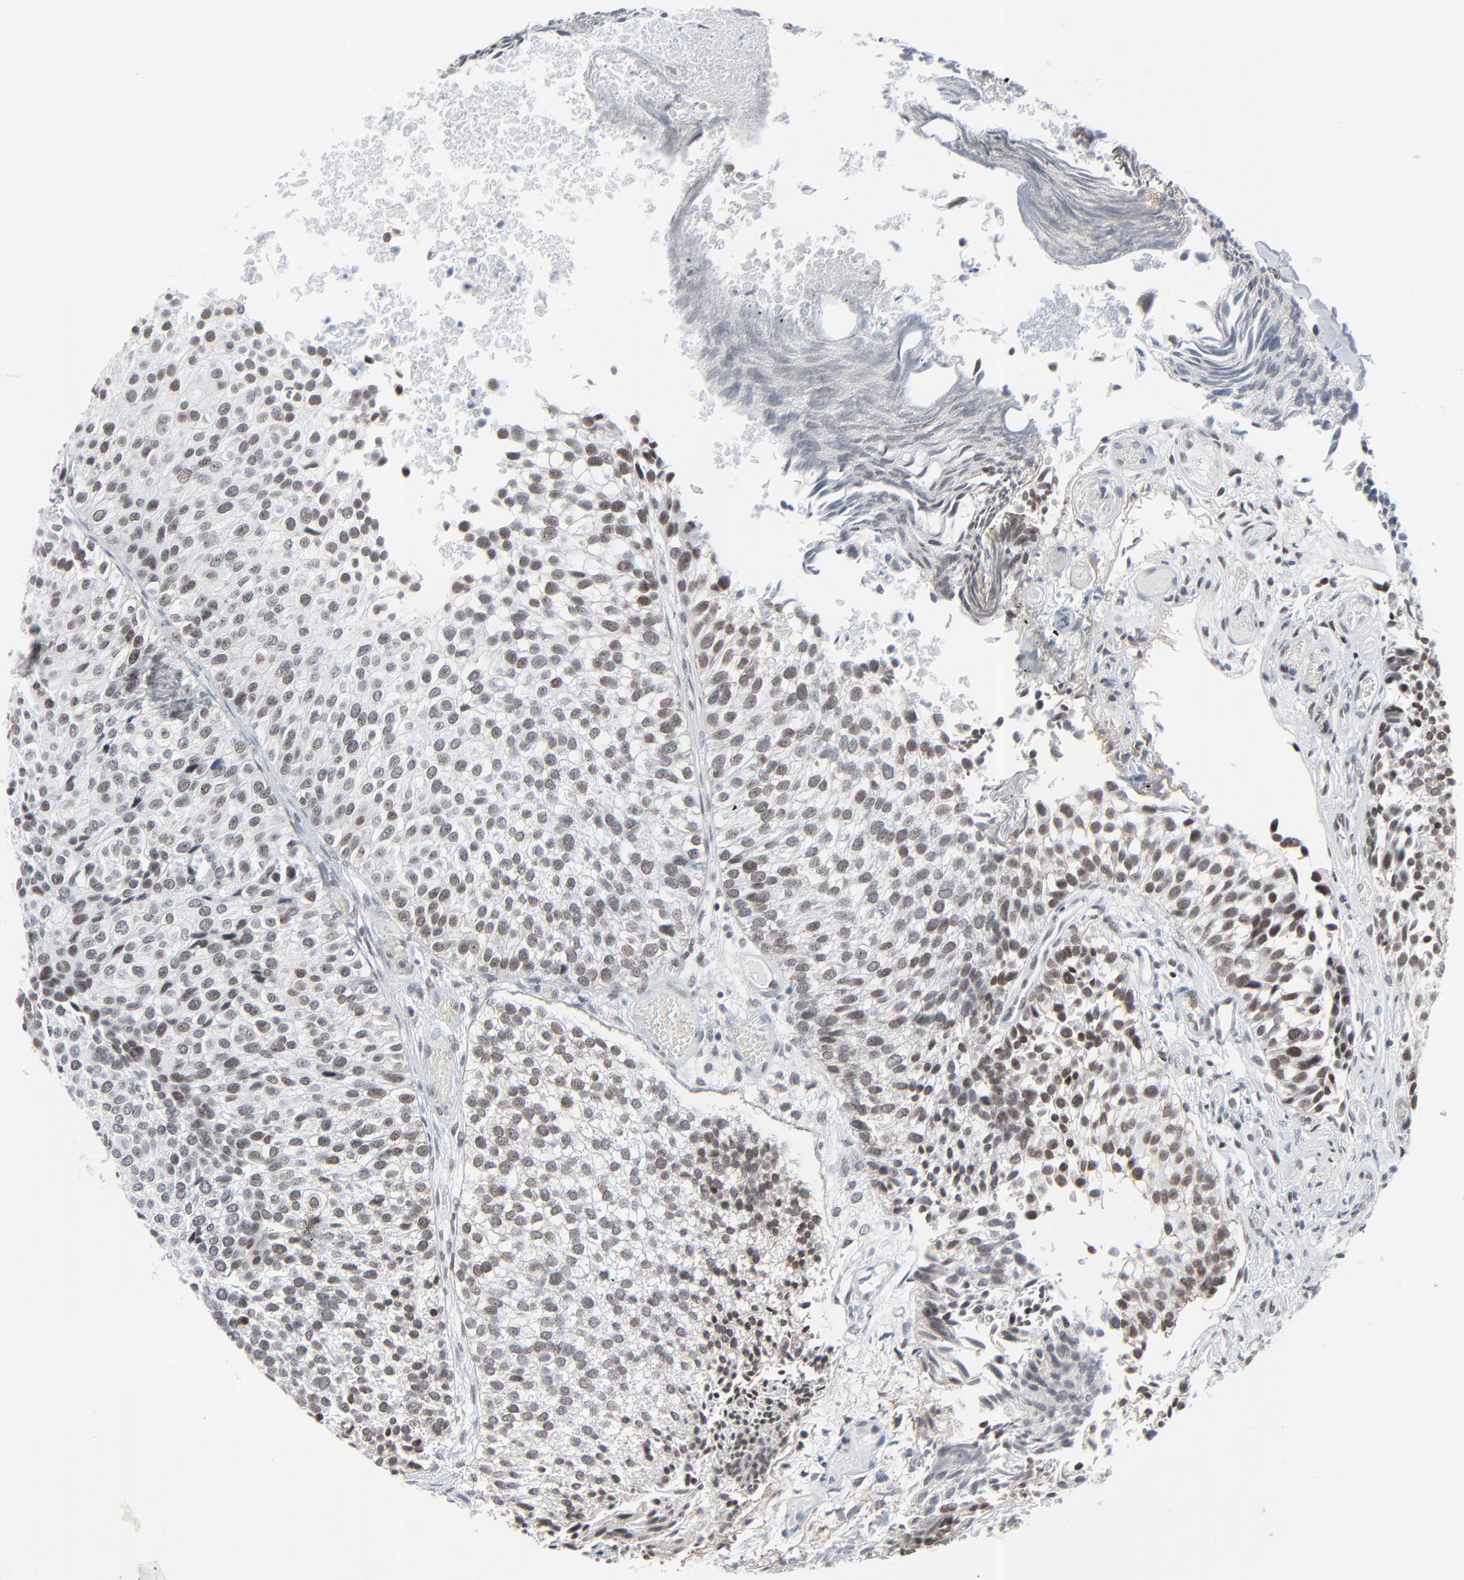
{"staining": {"intensity": "moderate", "quantity": "25%-75%", "location": "nuclear"}, "tissue": "urothelial cancer", "cell_type": "Tumor cells", "image_type": "cancer", "snomed": [{"axis": "morphology", "description": "Urothelial carcinoma, Low grade"}, {"axis": "topography", "description": "Urinary bladder"}], "caption": "IHC of human urothelial cancer shows medium levels of moderate nuclear expression in about 25%-75% of tumor cells. (DAB (3,3'-diaminobenzidine) IHC with brightfield microscopy, high magnification).", "gene": "FBXO28", "patient": {"sex": "male", "age": 84}}